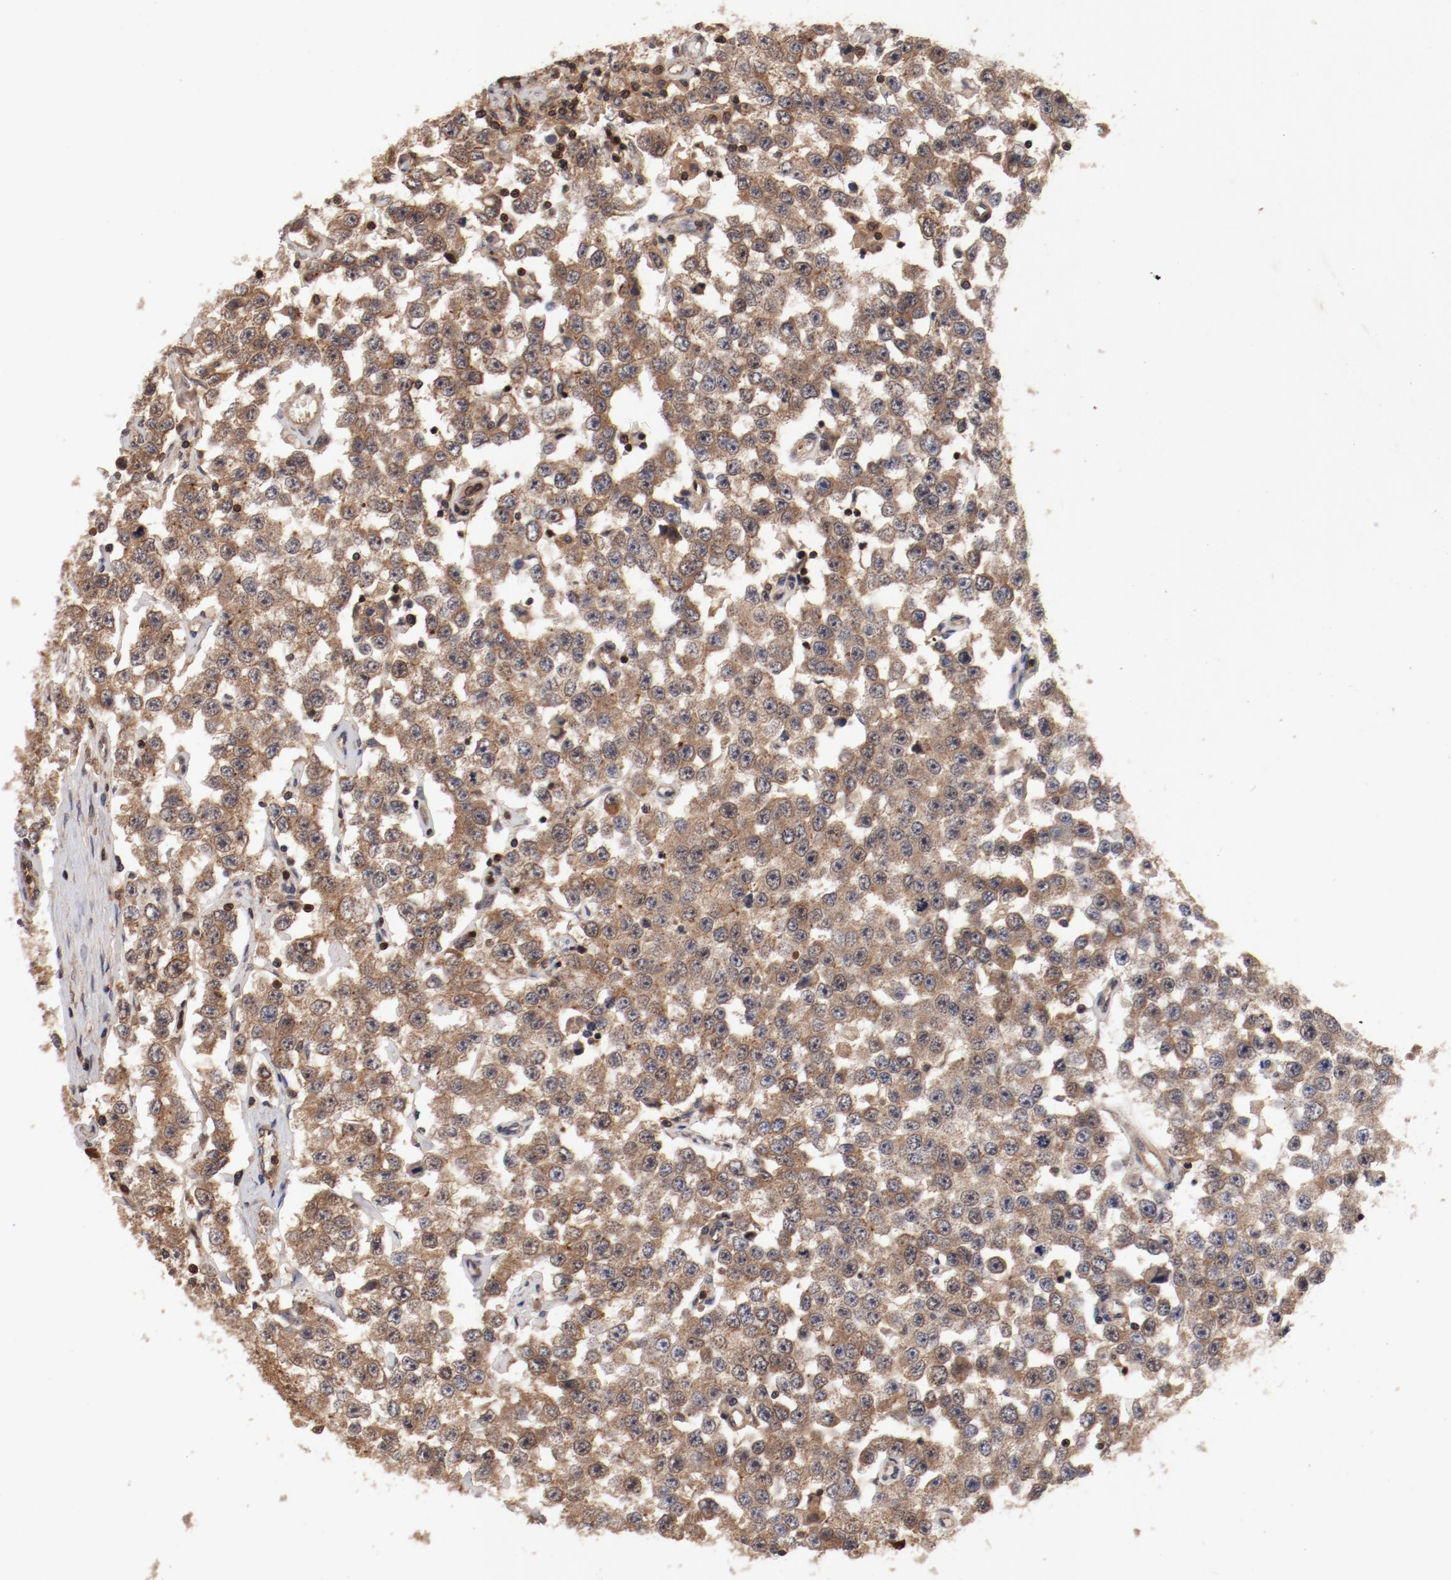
{"staining": {"intensity": "moderate", "quantity": ">75%", "location": "cytoplasmic/membranous"}, "tissue": "testis cancer", "cell_type": "Tumor cells", "image_type": "cancer", "snomed": [{"axis": "morphology", "description": "Seminoma, NOS"}, {"axis": "topography", "description": "Testis"}], "caption": "Tumor cells show medium levels of moderate cytoplasmic/membranous expression in about >75% of cells in testis cancer.", "gene": "GUF1", "patient": {"sex": "male", "age": 52}}